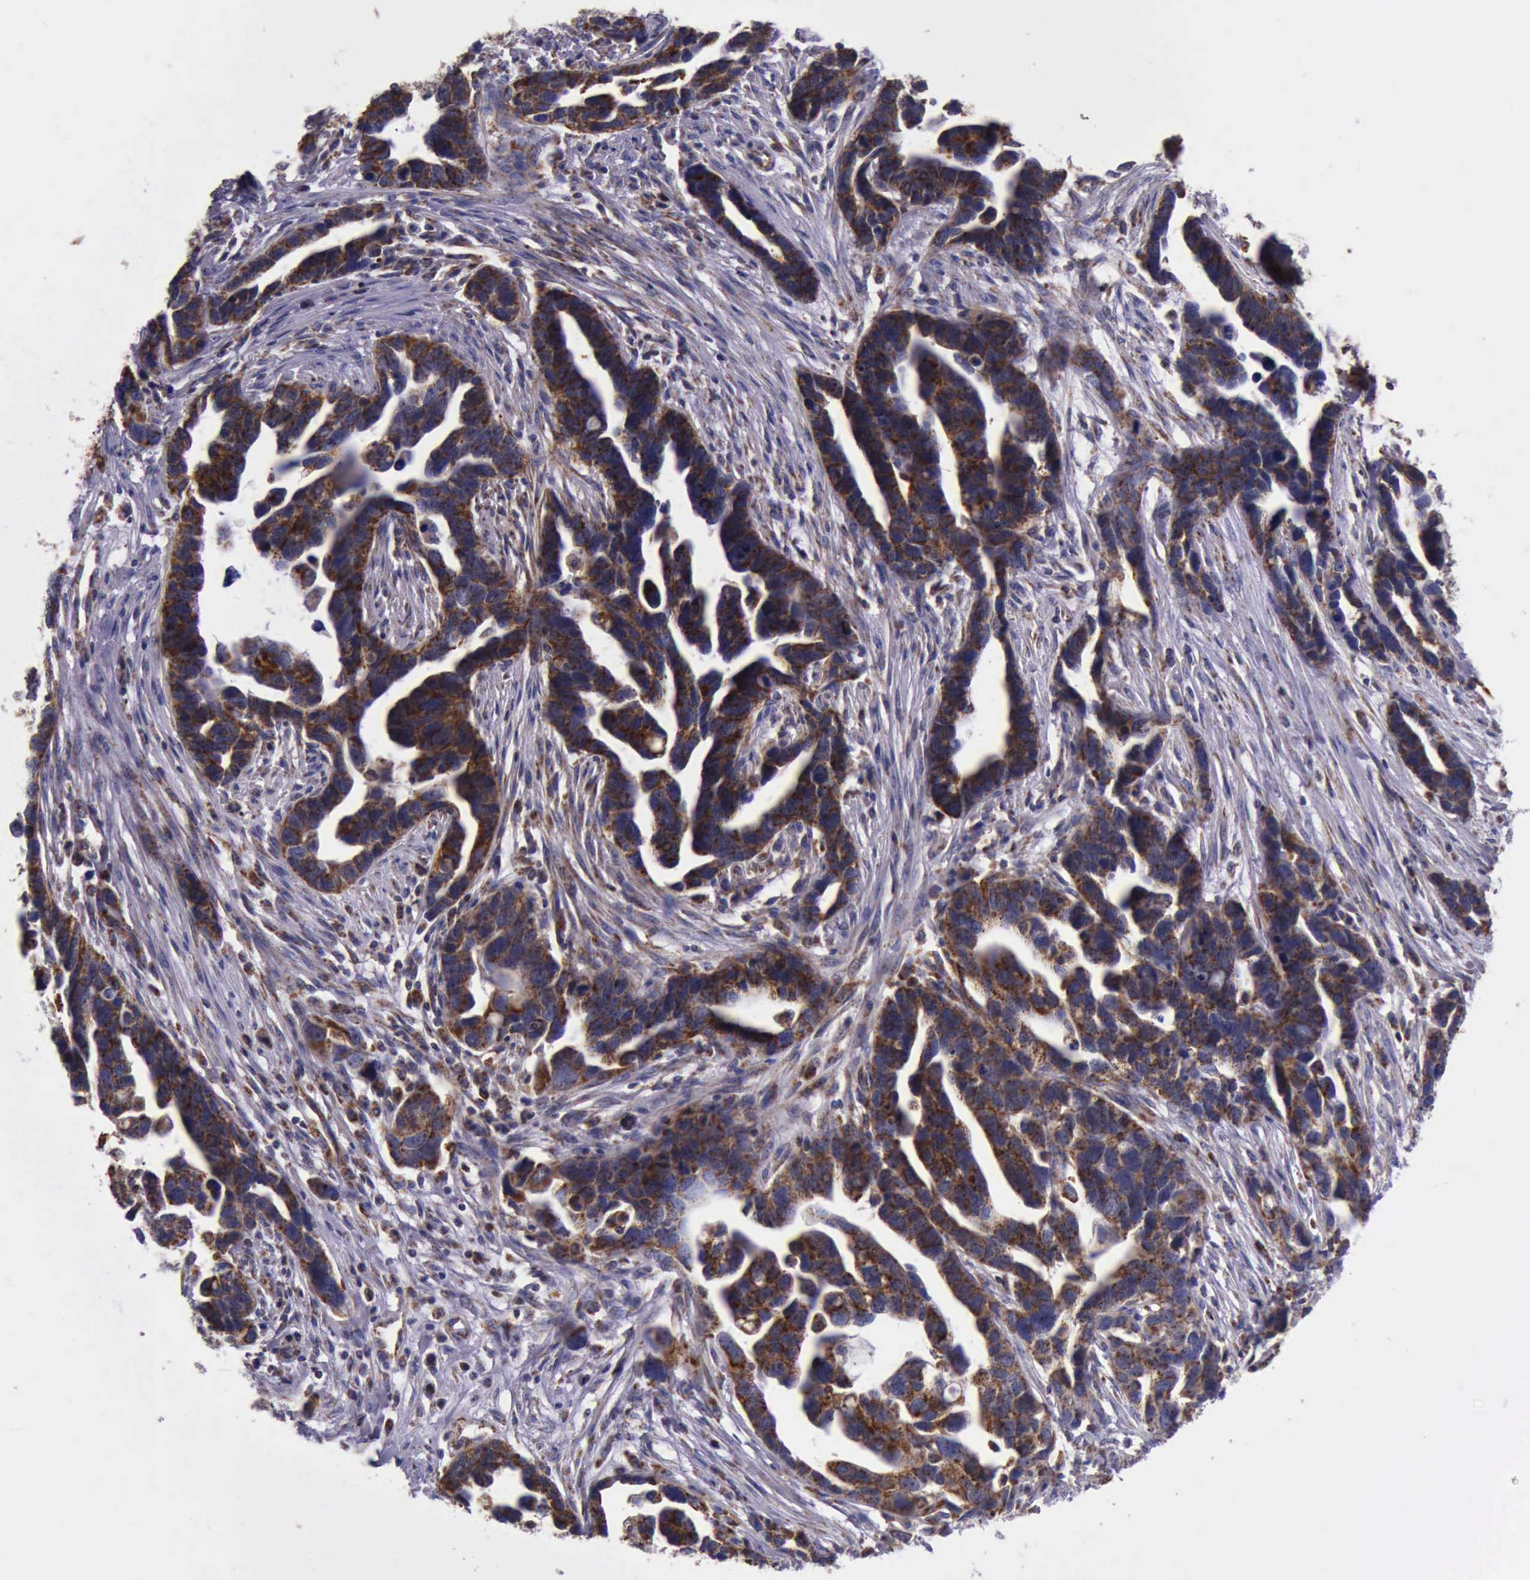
{"staining": {"intensity": "strong", "quantity": ">75%", "location": "cytoplasmic/membranous"}, "tissue": "ovarian cancer", "cell_type": "Tumor cells", "image_type": "cancer", "snomed": [{"axis": "morphology", "description": "Cystadenocarcinoma, serous, NOS"}, {"axis": "topography", "description": "Ovary"}], "caption": "IHC image of ovarian serous cystadenocarcinoma stained for a protein (brown), which exhibits high levels of strong cytoplasmic/membranous expression in about >75% of tumor cells.", "gene": "TXN2", "patient": {"sex": "female", "age": 54}}